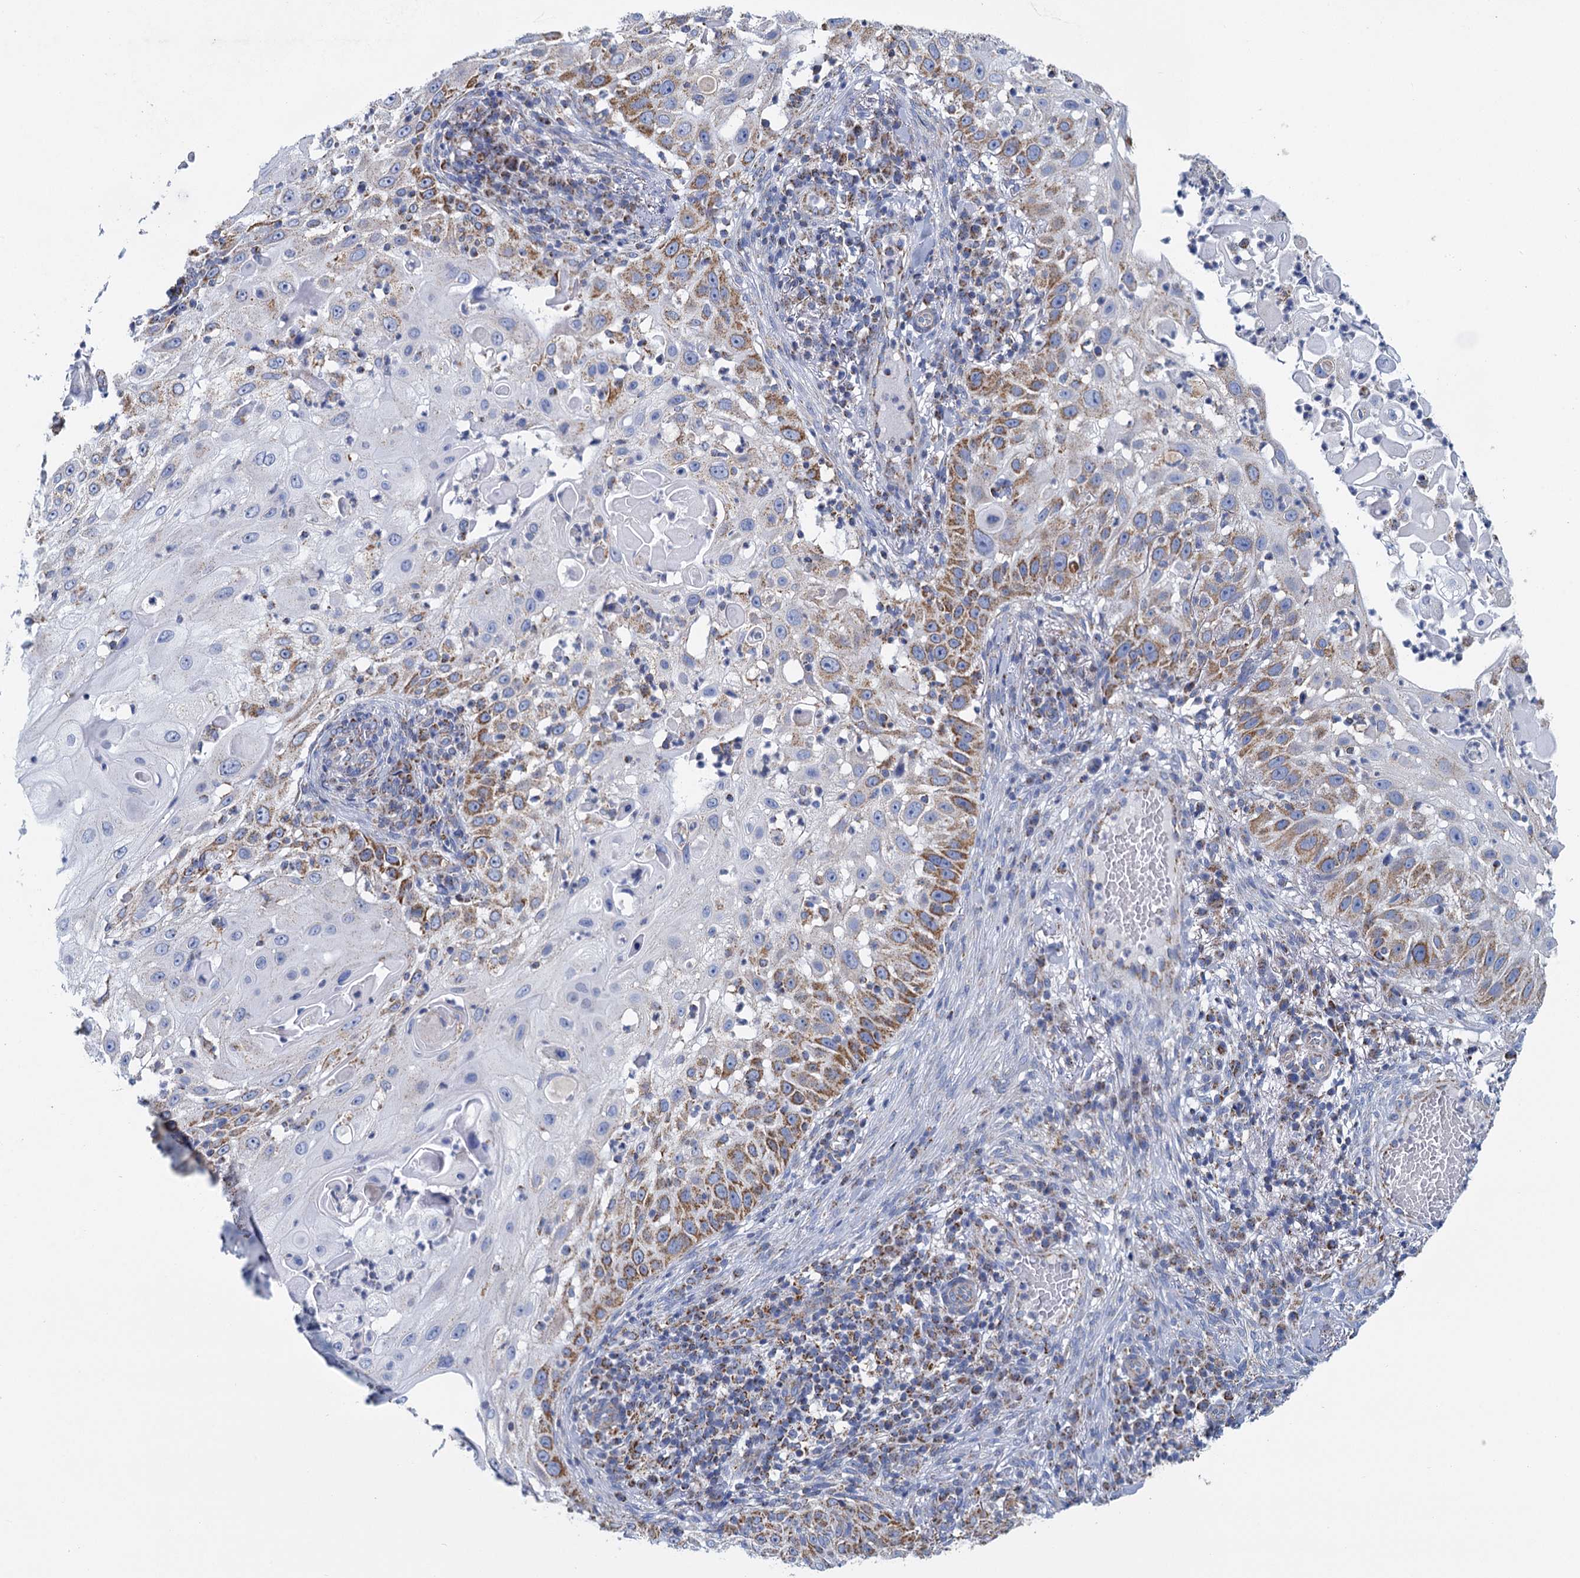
{"staining": {"intensity": "moderate", "quantity": "25%-75%", "location": "cytoplasmic/membranous"}, "tissue": "skin cancer", "cell_type": "Tumor cells", "image_type": "cancer", "snomed": [{"axis": "morphology", "description": "Squamous cell carcinoma, NOS"}, {"axis": "topography", "description": "Skin"}], "caption": "Immunohistochemical staining of skin cancer (squamous cell carcinoma) demonstrates medium levels of moderate cytoplasmic/membranous expression in approximately 25%-75% of tumor cells.", "gene": "CCP110", "patient": {"sex": "female", "age": 44}}